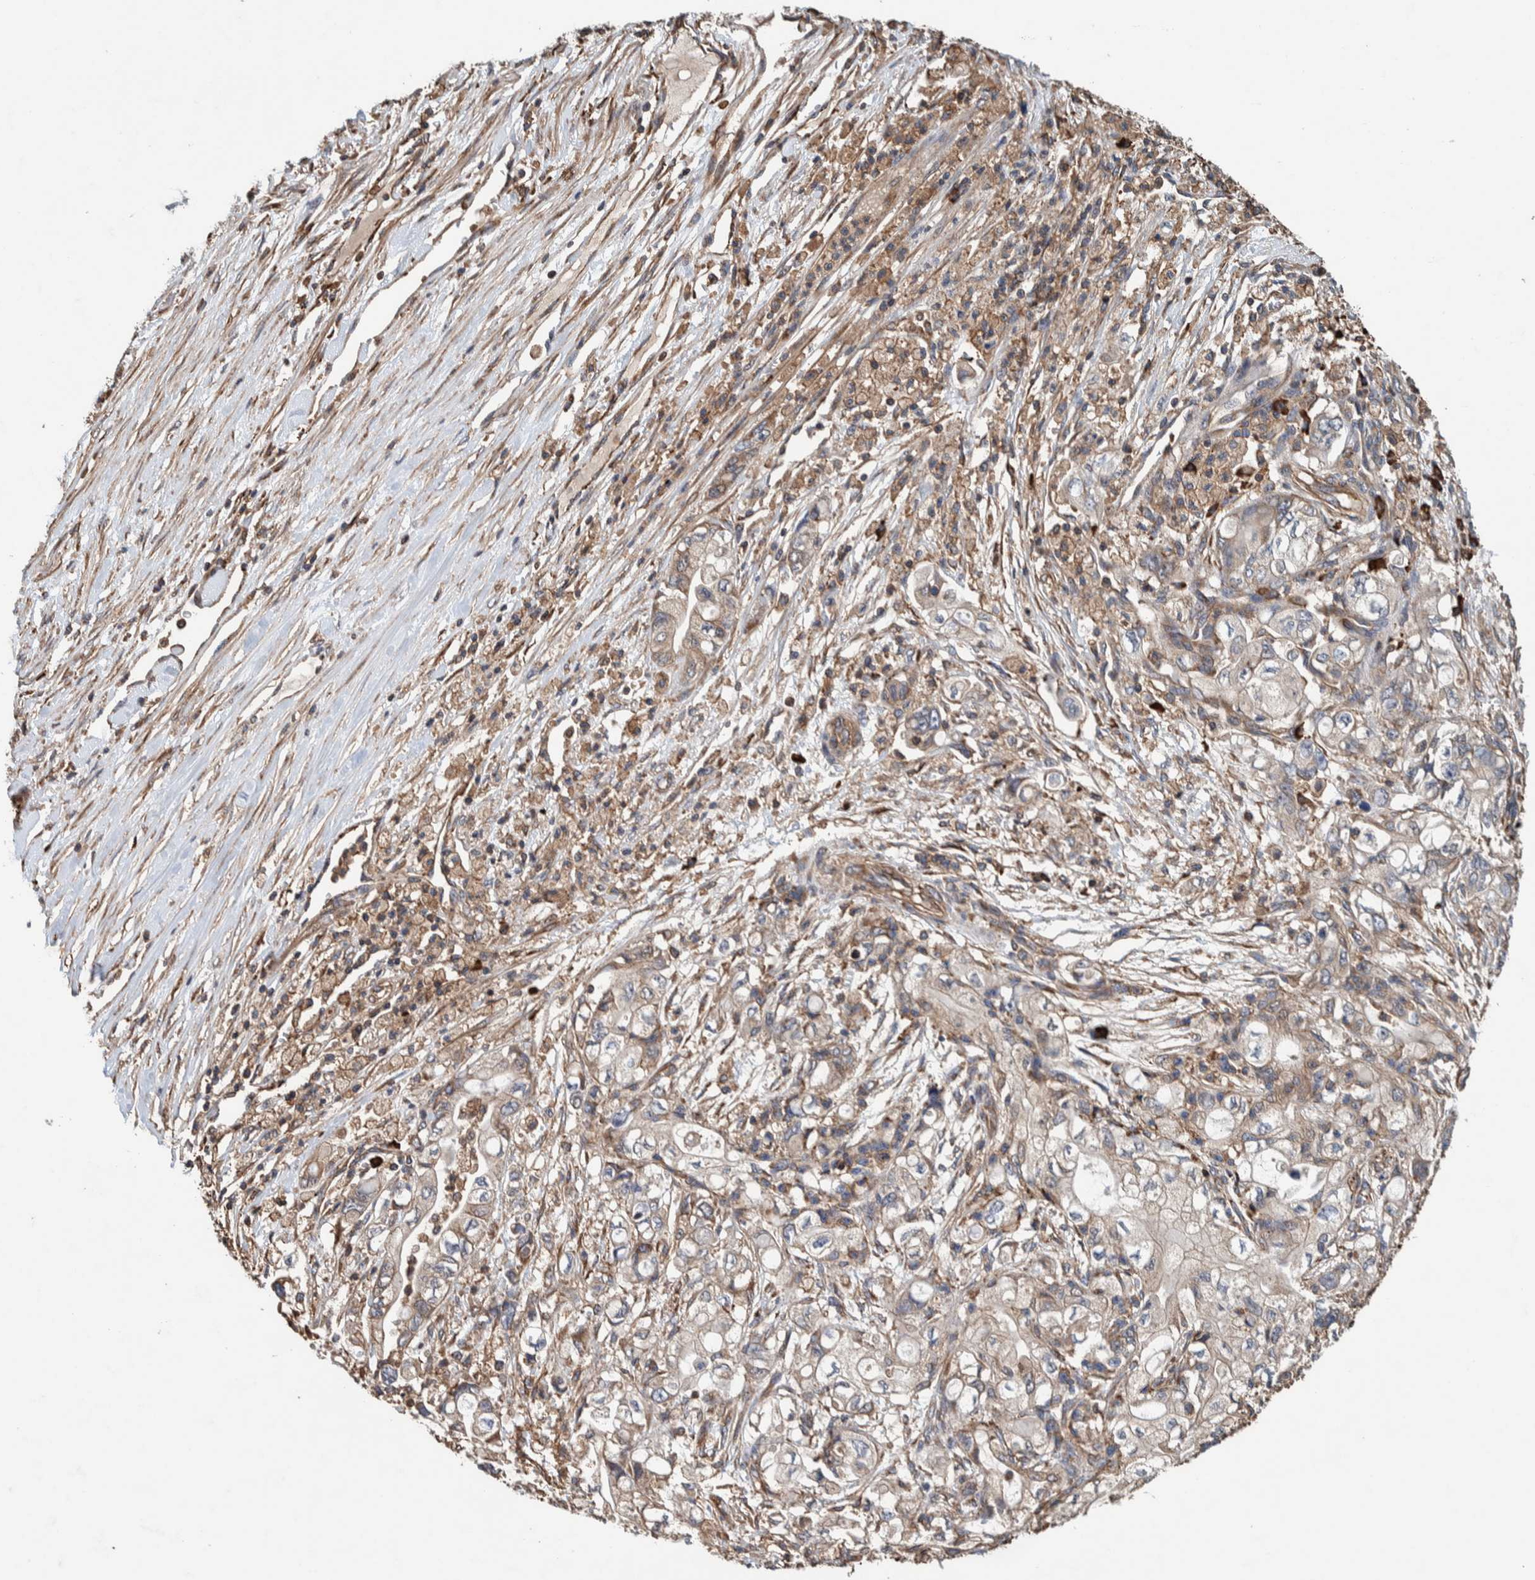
{"staining": {"intensity": "weak", "quantity": "<25%", "location": "cytoplasmic/membranous"}, "tissue": "pancreatic cancer", "cell_type": "Tumor cells", "image_type": "cancer", "snomed": [{"axis": "morphology", "description": "Adenocarcinoma, NOS"}, {"axis": "topography", "description": "Pancreas"}], "caption": "Image shows no significant protein staining in tumor cells of pancreatic adenocarcinoma. (Stains: DAB (3,3'-diaminobenzidine) immunohistochemistry with hematoxylin counter stain, Microscopy: brightfield microscopy at high magnification).", "gene": "PLA2G3", "patient": {"sex": "male", "age": 79}}